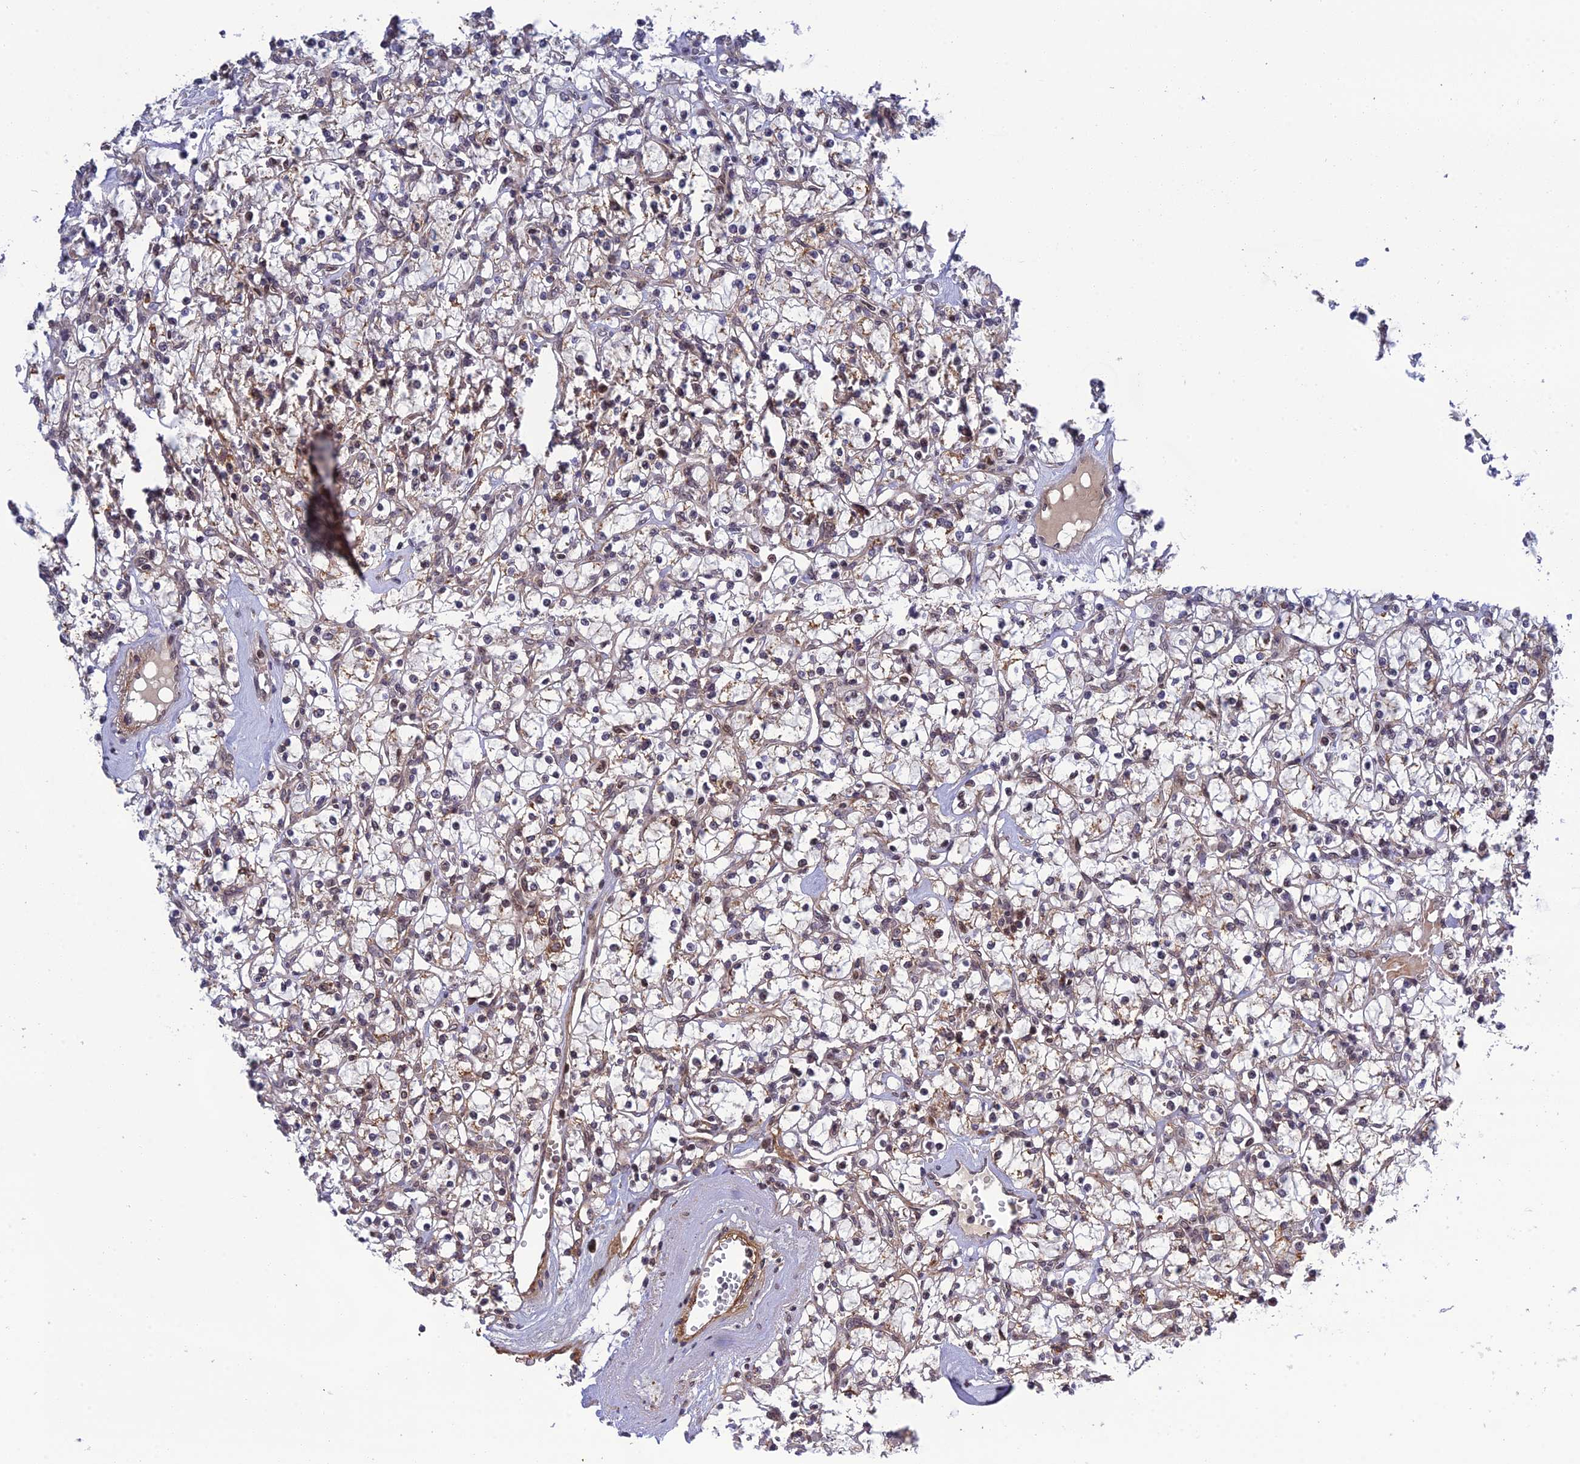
{"staining": {"intensity": "weak", "quantity": "25%-75%", "location": "cytoplasmic/membranous,nuclear"}, "tissue": "renal cancer", "cell_type": "Tumor cells", "image_type": "cancer", "snomed": [{"axis": "morphology", "description": "Adenocarcinoma, NOS"}, {"axis": "topography", "description": "Kidney"}], "caption": "Immunohistochemical staining of renal cancer (adenocarcinoma) displays weak cytoplasmic/membranous and nuclear protein positivity in about 25%-75% of tumor cells. The protein of interest is shown in brown color, while the nuclei are stained blue.", "gene": "REXO1", "patient": {"sex": "female", "age": 59}}